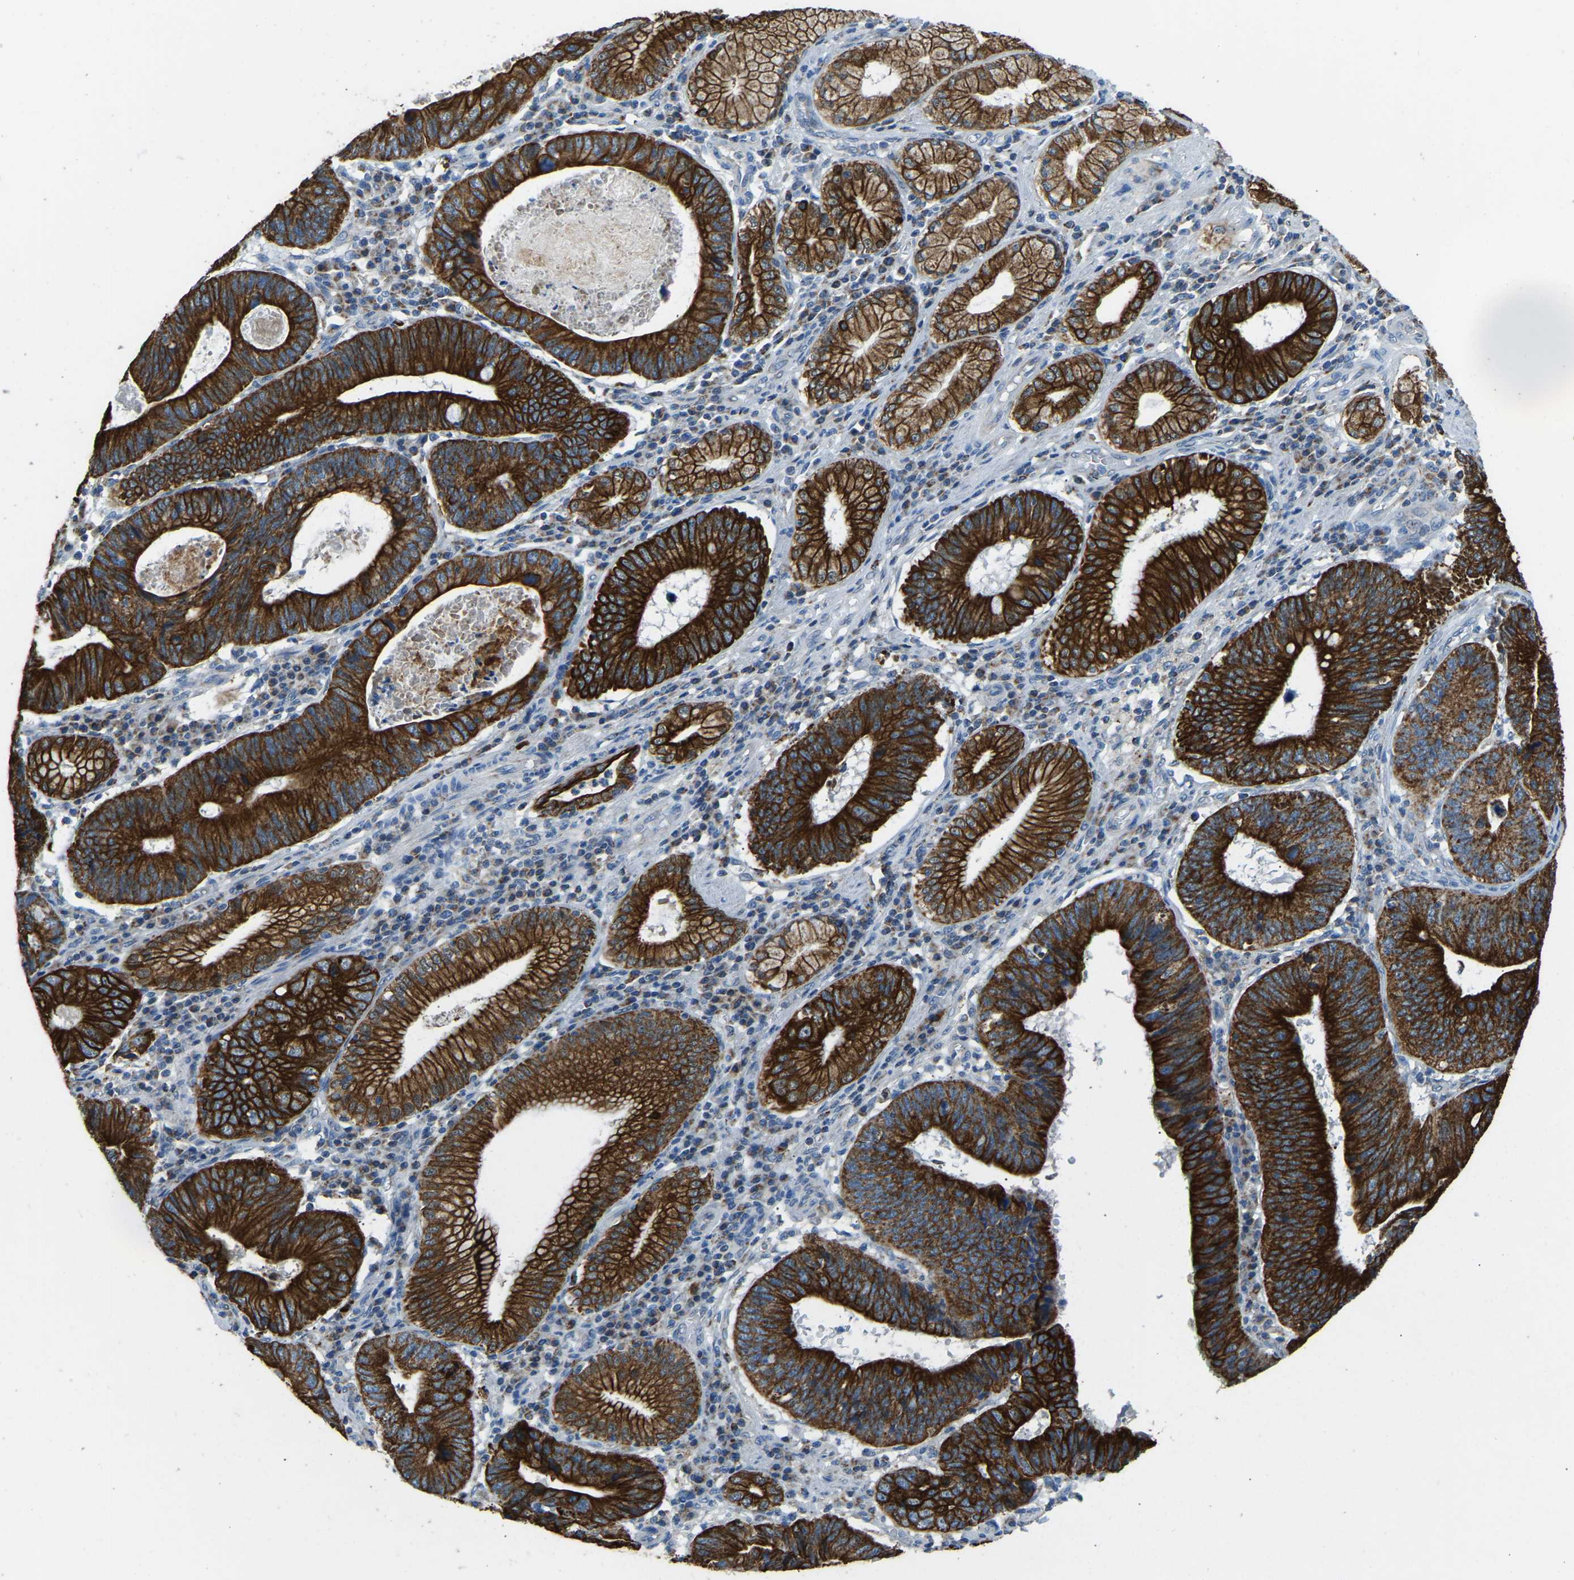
{"staining": {"intensity": "strong", "quantity": ">75%", "location": "cytoplasmic/membranous"}, "tissue": "stomach cancer", "cell_type": "Tumor cells", "image_type": "cancer", "snomed": [{"axis": "morphology", "description": "Adenocarcinoma, NOS"}, {"axis": "topography", "description": "Stomach"}], "caption": "Immunohistochemical staining of adenocarcinoma (stomach) shows strong cytoplasmic/membranous protein positivity in approximately >75% of tumor cells. Nuclei are stained in blue.", "gene": "ZNF200", "patient": {"sex": "male", "age": 59}}